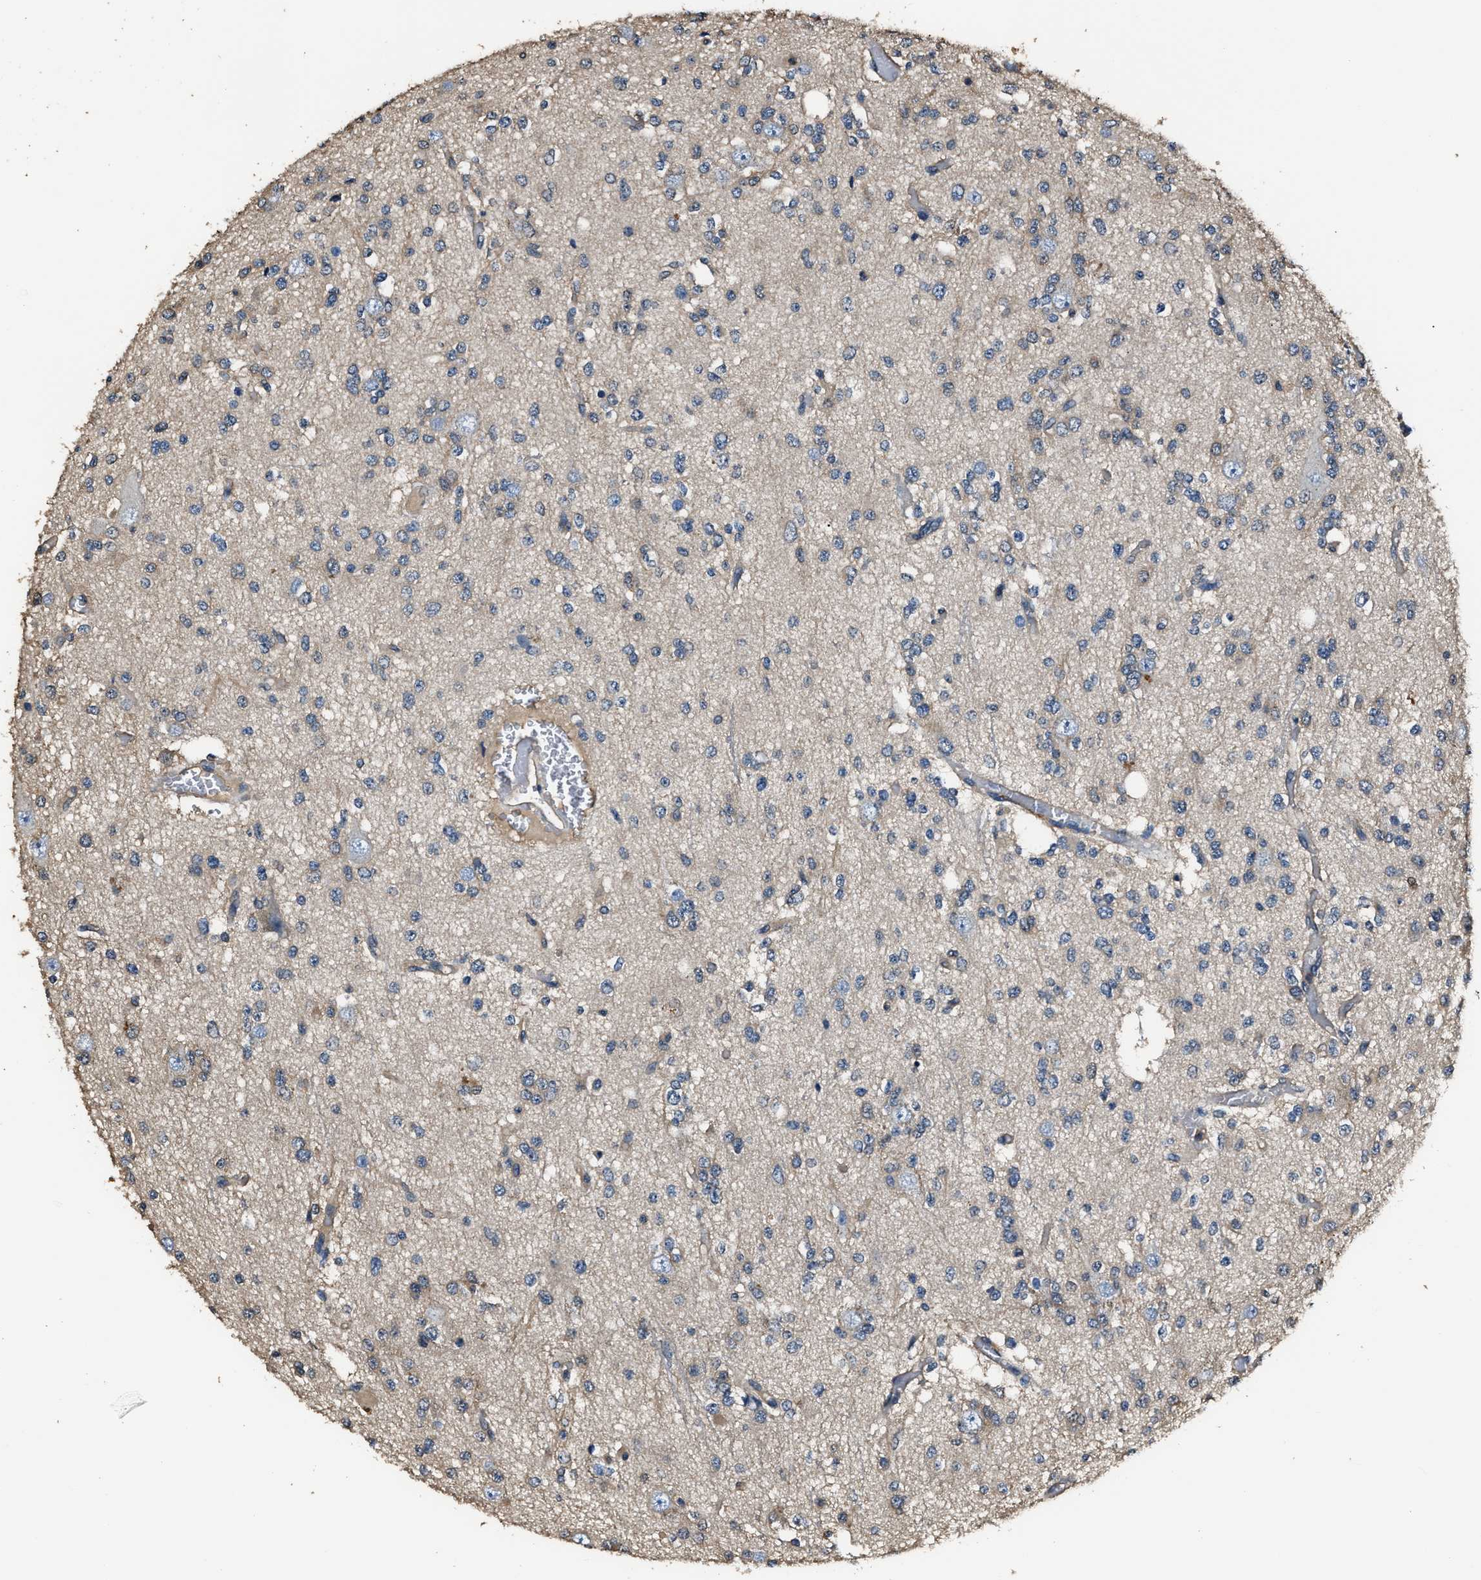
{"staining": {"intensity": "negative", "quantity": "none", "location": "none"}, "tissue": "glioma", "cell_type": "Tumor cells", "image_type": "cancer", "snomed": [{"axis": "morphology", "description": "Glioma, malignant, Low grade"}, {"axis": "topography", "description": "Brain"}], "caption": "Immunohistochemical staining of human malignant low-grade glioma demonstrates no significant positivity in tumor cells. The staining was performed using DAB to visualize the protein expression in brown, while the nuclei were stained in blue with hematoxylin (Magnification: 20x).", "gene": "GSTP1", "patient": {"sex": "male", "age": 38}}